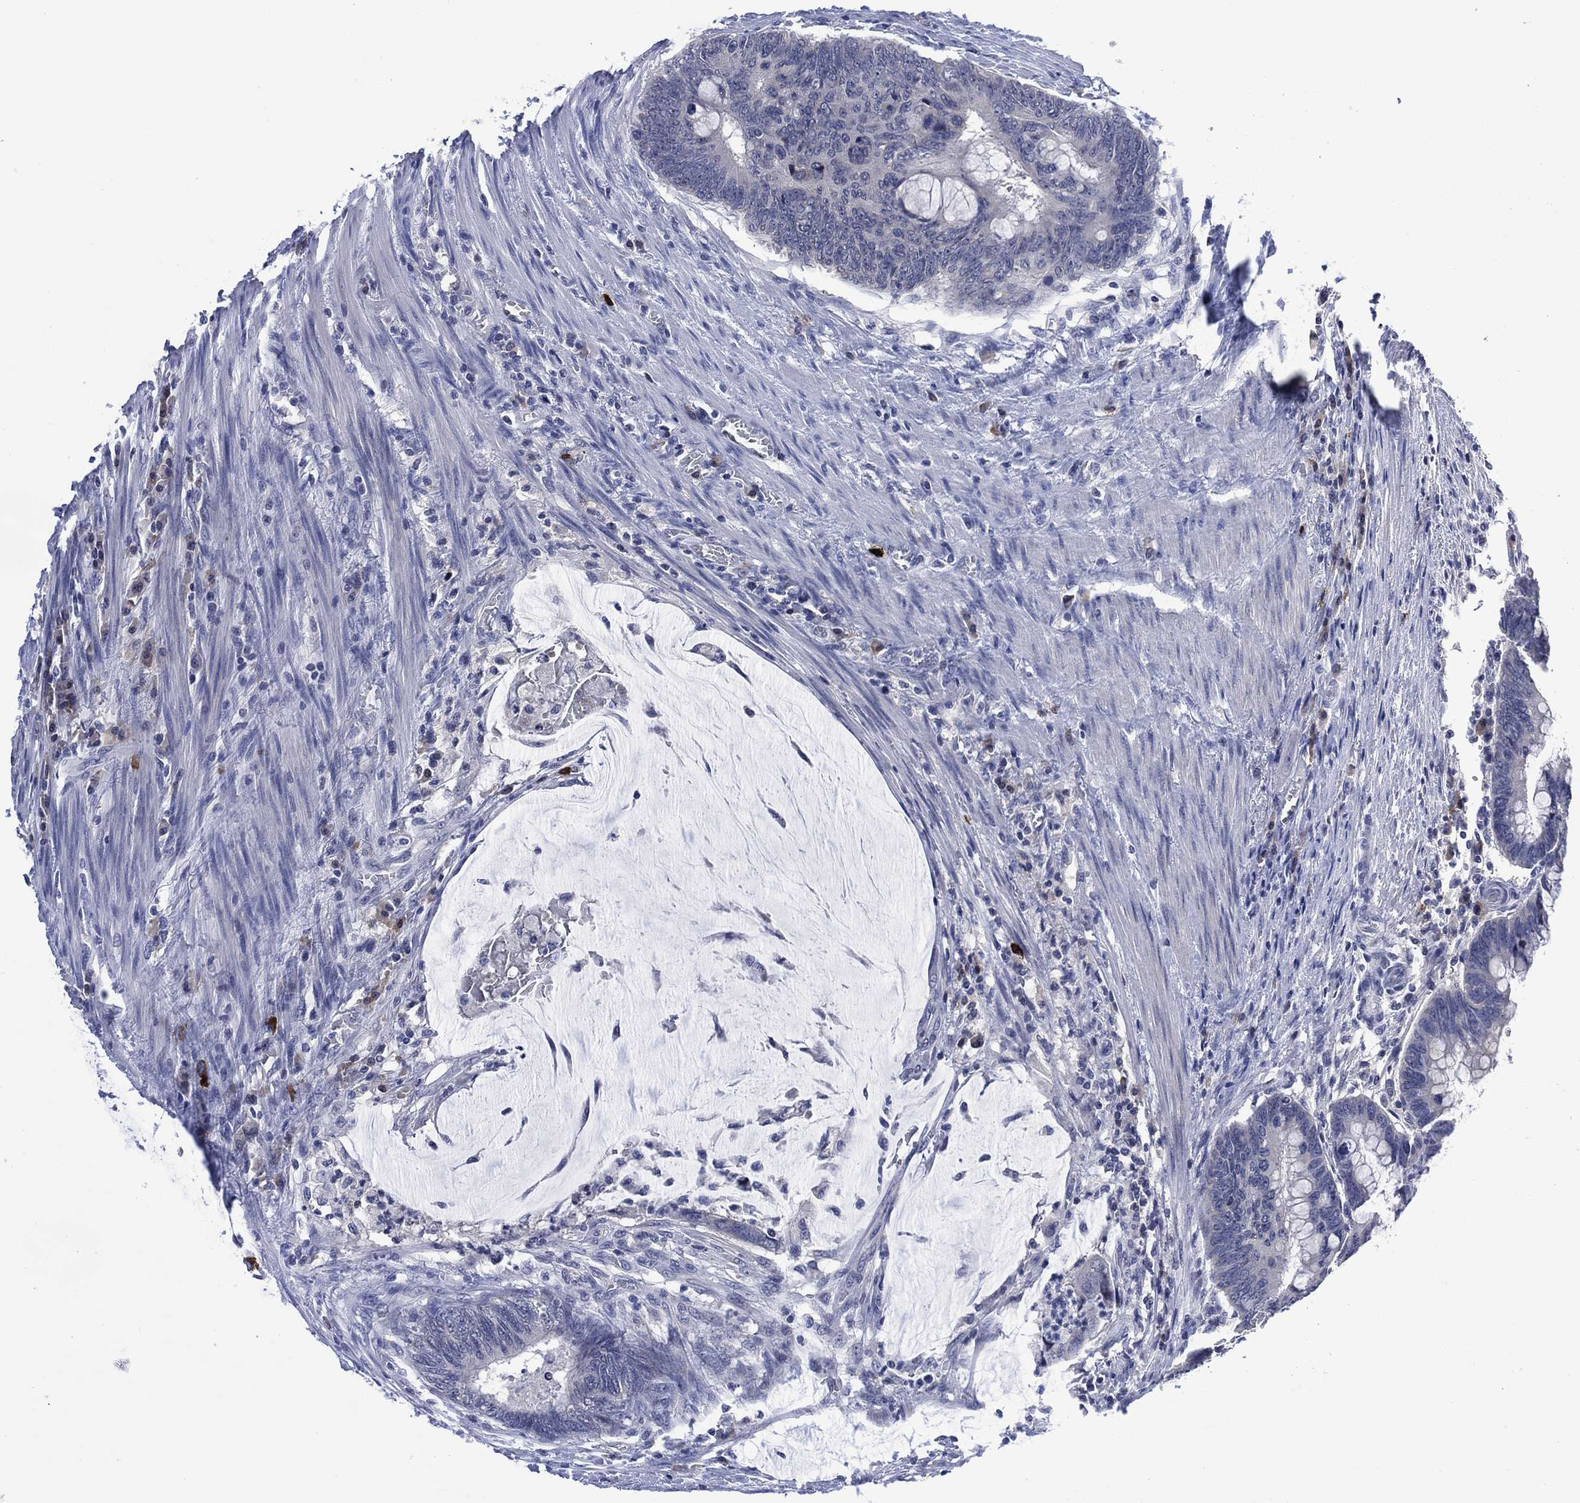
{"staining": {"intensity": "negative", "quantity": "none", "location": "none"}, "tissue": "colorectal cancer", "cell_type": "Tumor cells", "image_type": "cancer", "snomed": [{"axis": "morphology", "description": "Normal tissue, NOS"}, {"axis": "morphology", "description": "Adenocarcinoma, NOS"}, {"axis": "topography", "description": "Rectum"}], "caption": "DAB (3,3'-diaminobenzidine) immunohistochemical staining of colorectal cancer (adenocarcinoma) displays no significant expression in tumor cells.", "gene": "USP26", "patient": {"sex": "male", "age": 92}}